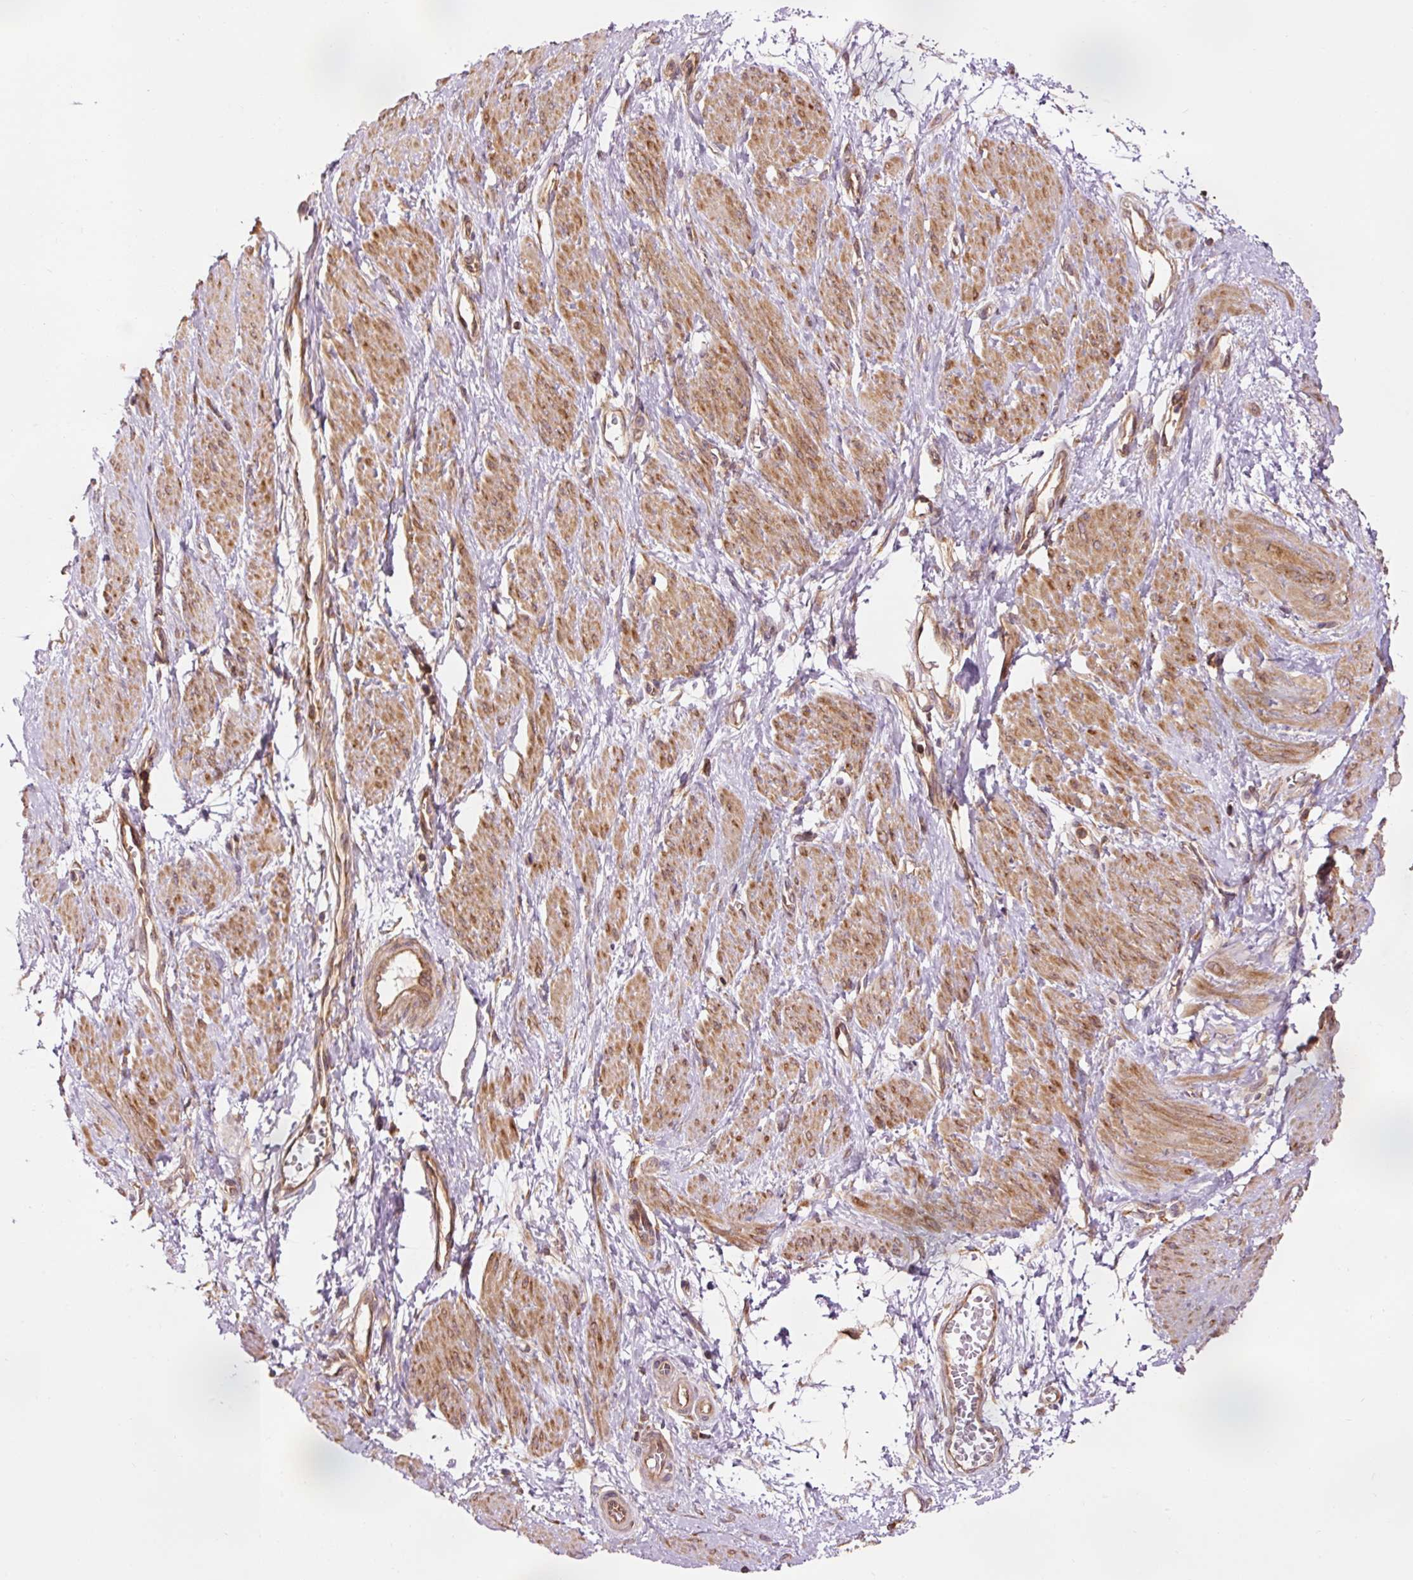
{"staining": {"intensity": "moderate", "quantity": "25%-75%", "location": "cytoplasmic/membranous"}, "tissue": "smooth muscle", "cell_type": "Smooth muscle cells", "image_type": "normal", "snomed": [{"axis": "morphology", "description": "Normal tissue, NOS"}, {"axis": "topography", "description": "Smooth muscle"}, {"axis": "topography", "description": "Uterus"}], "caption": "Protein staining of benign smooth muscle reveals moderate cytoplasmic/membranous positivity in about 25%-75% of smooth muscle cells. Nuclei are stained in blue.", "gene": "PDAP1", "patient": {"sex": "female", "age": 39}}